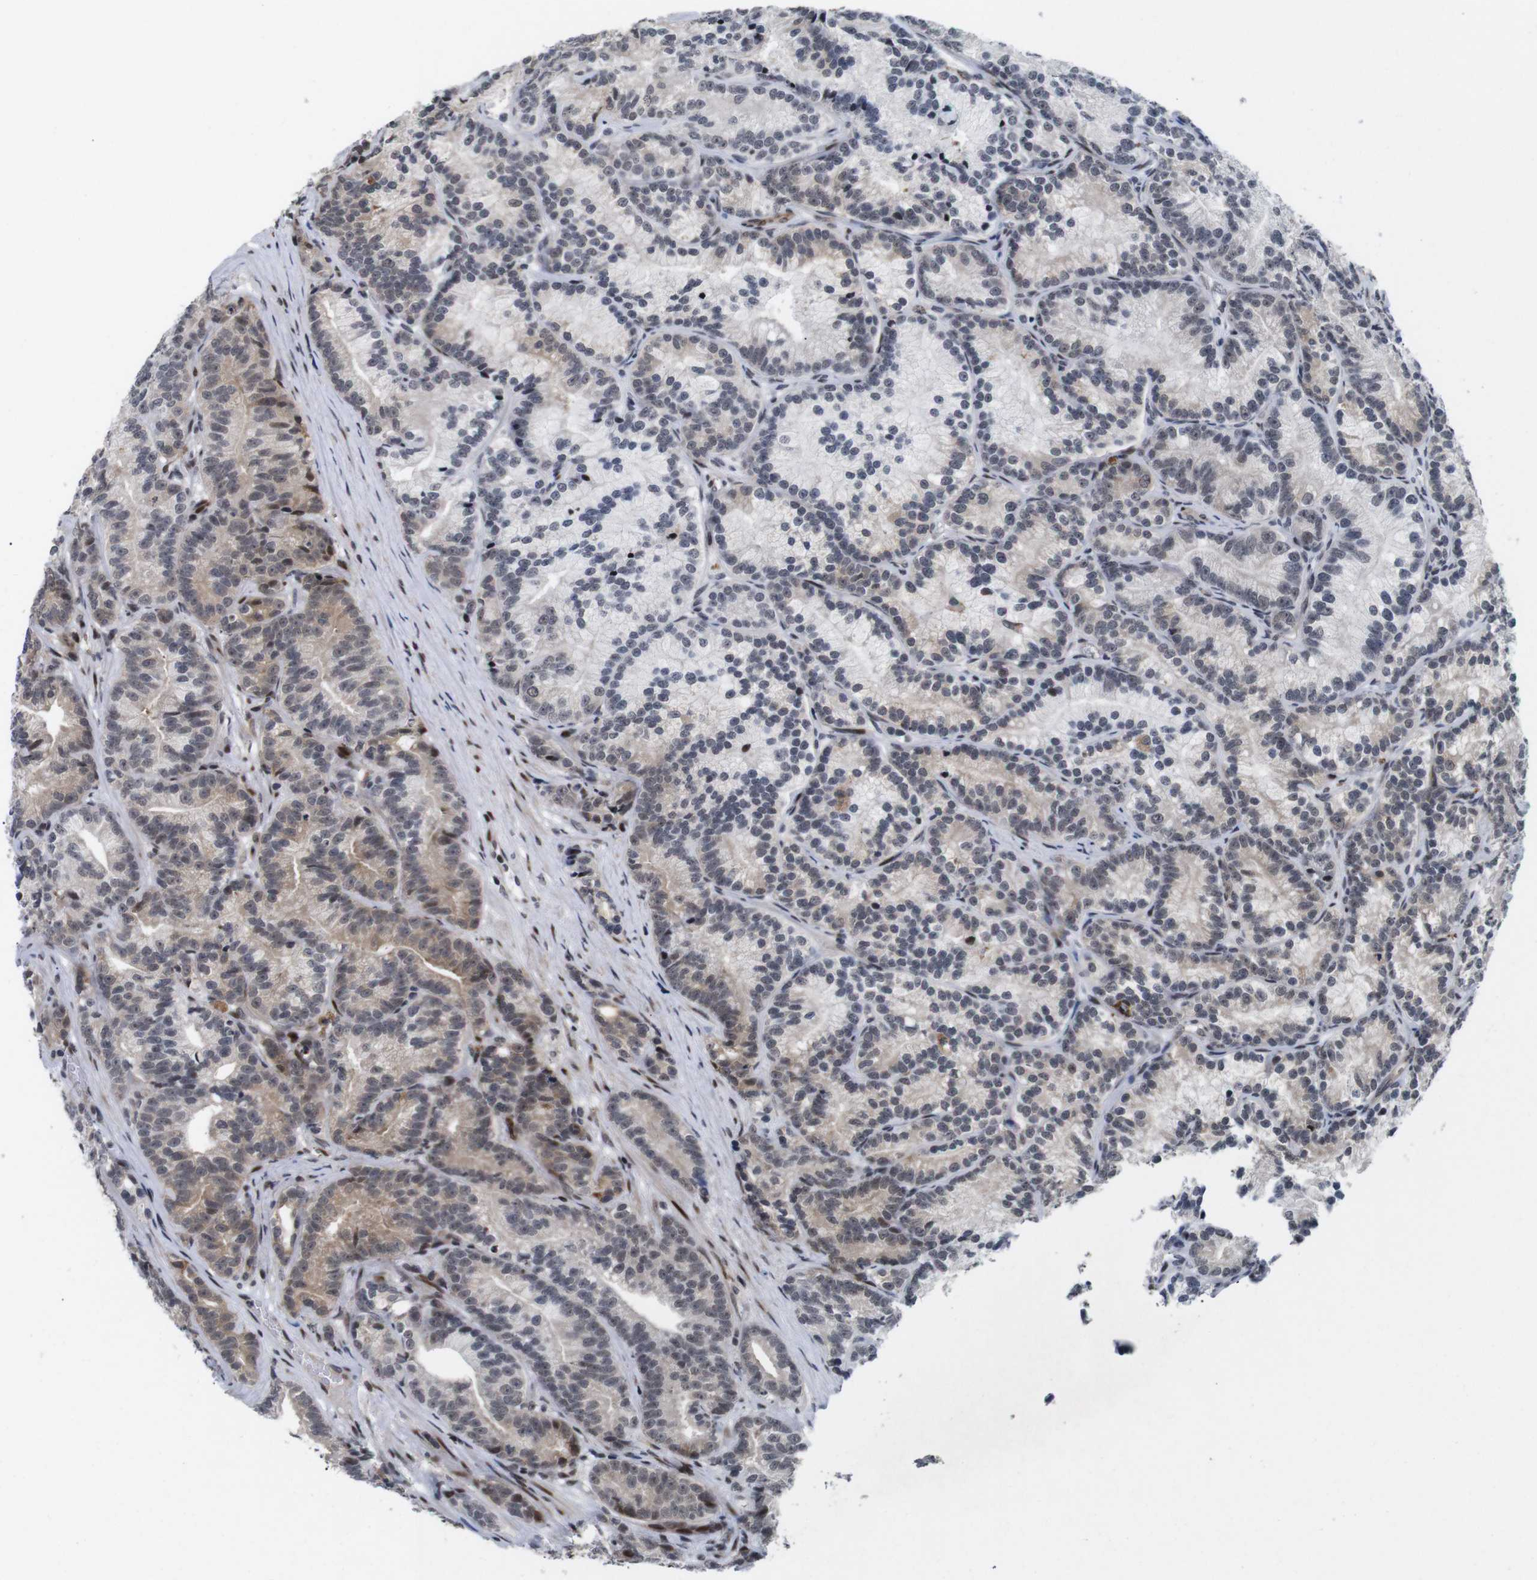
{"staining": {"intensity": "weak", "quantity": "25%-75%", "location": "cytoplasmic/membranous"}, "tissue": "prostate cancer", "cell_type": "Tumor cells", "image_type": "cancer", "snomed": [{"axis": "morphology", "description": "Adenocarcinoma, Low grade"}, {"axis": "topography", "description": "Prostate"}], "caption": "Immunohistochemical staining of prostate cancer reveals low levels of weak cytoplasmic/membranous staining in approximately 25%-75% of tumor cells.", "gene": "EIF4G1", "patient": {"sex": "male", "age": 89}}